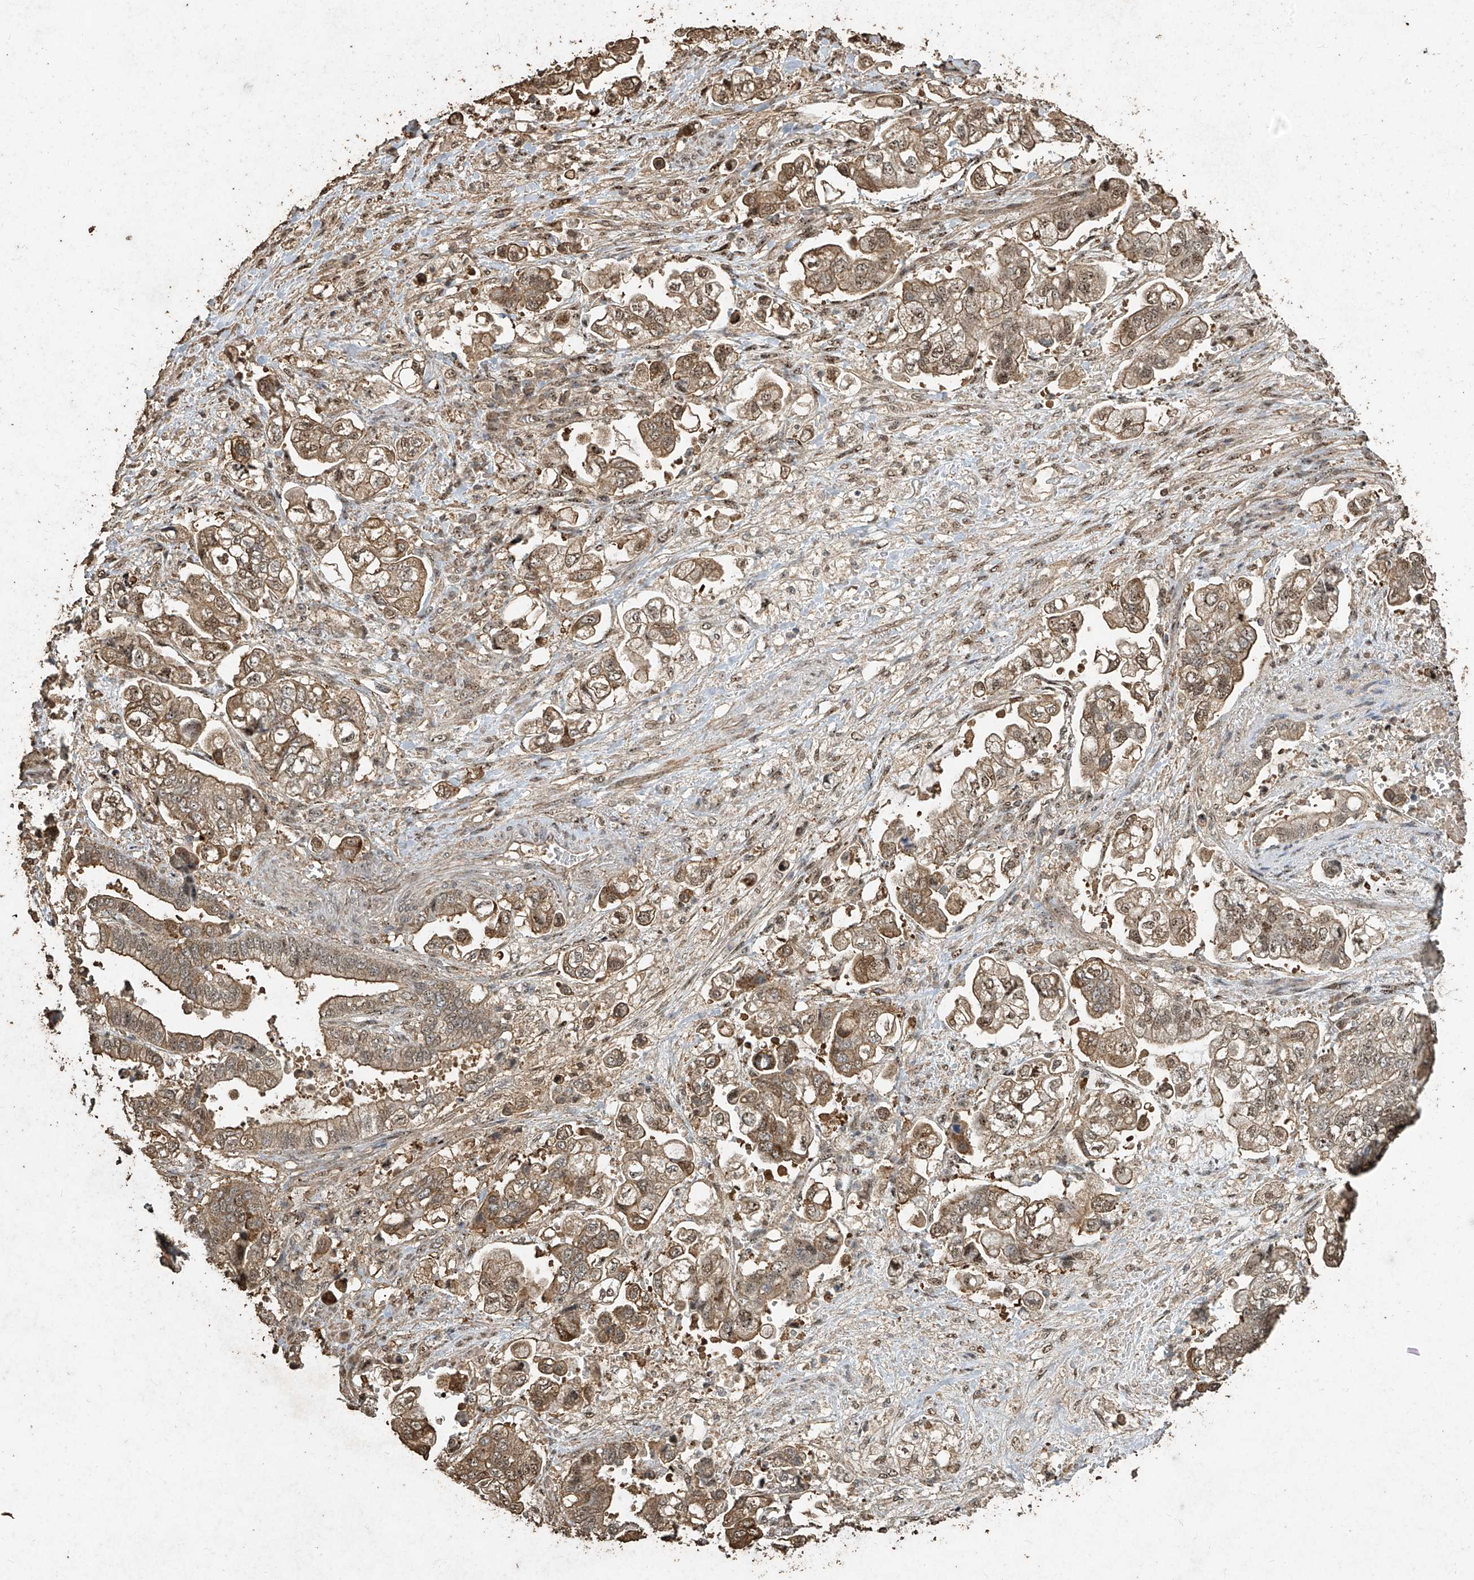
{"staining": {"intensity": "moderate", "quantity": "25%-75%", "location": "cytoplasmic/membranous,nuclear"}, "tissue": "stomach cancer", "cell_type": "Tumor cells", "image_type": "cancer", "snomed": [{"axis": "morphology", "description": "Normal tissue, NOS"}, {"axis": "morphology", "description": "Adenocarcinoma, NOS"}, {"axis": "topography", "description": "Stomach"}], "caption": "Immunohistochemical staining of human stomach cancer (adenocarcinoma) displays medium levels of moderate cytoplasmic/membranous and nuclear staining in about 25%-75% of tumor cells.", "gene": "ERBB3", "patient": {"sex": "male", "age": 62}}